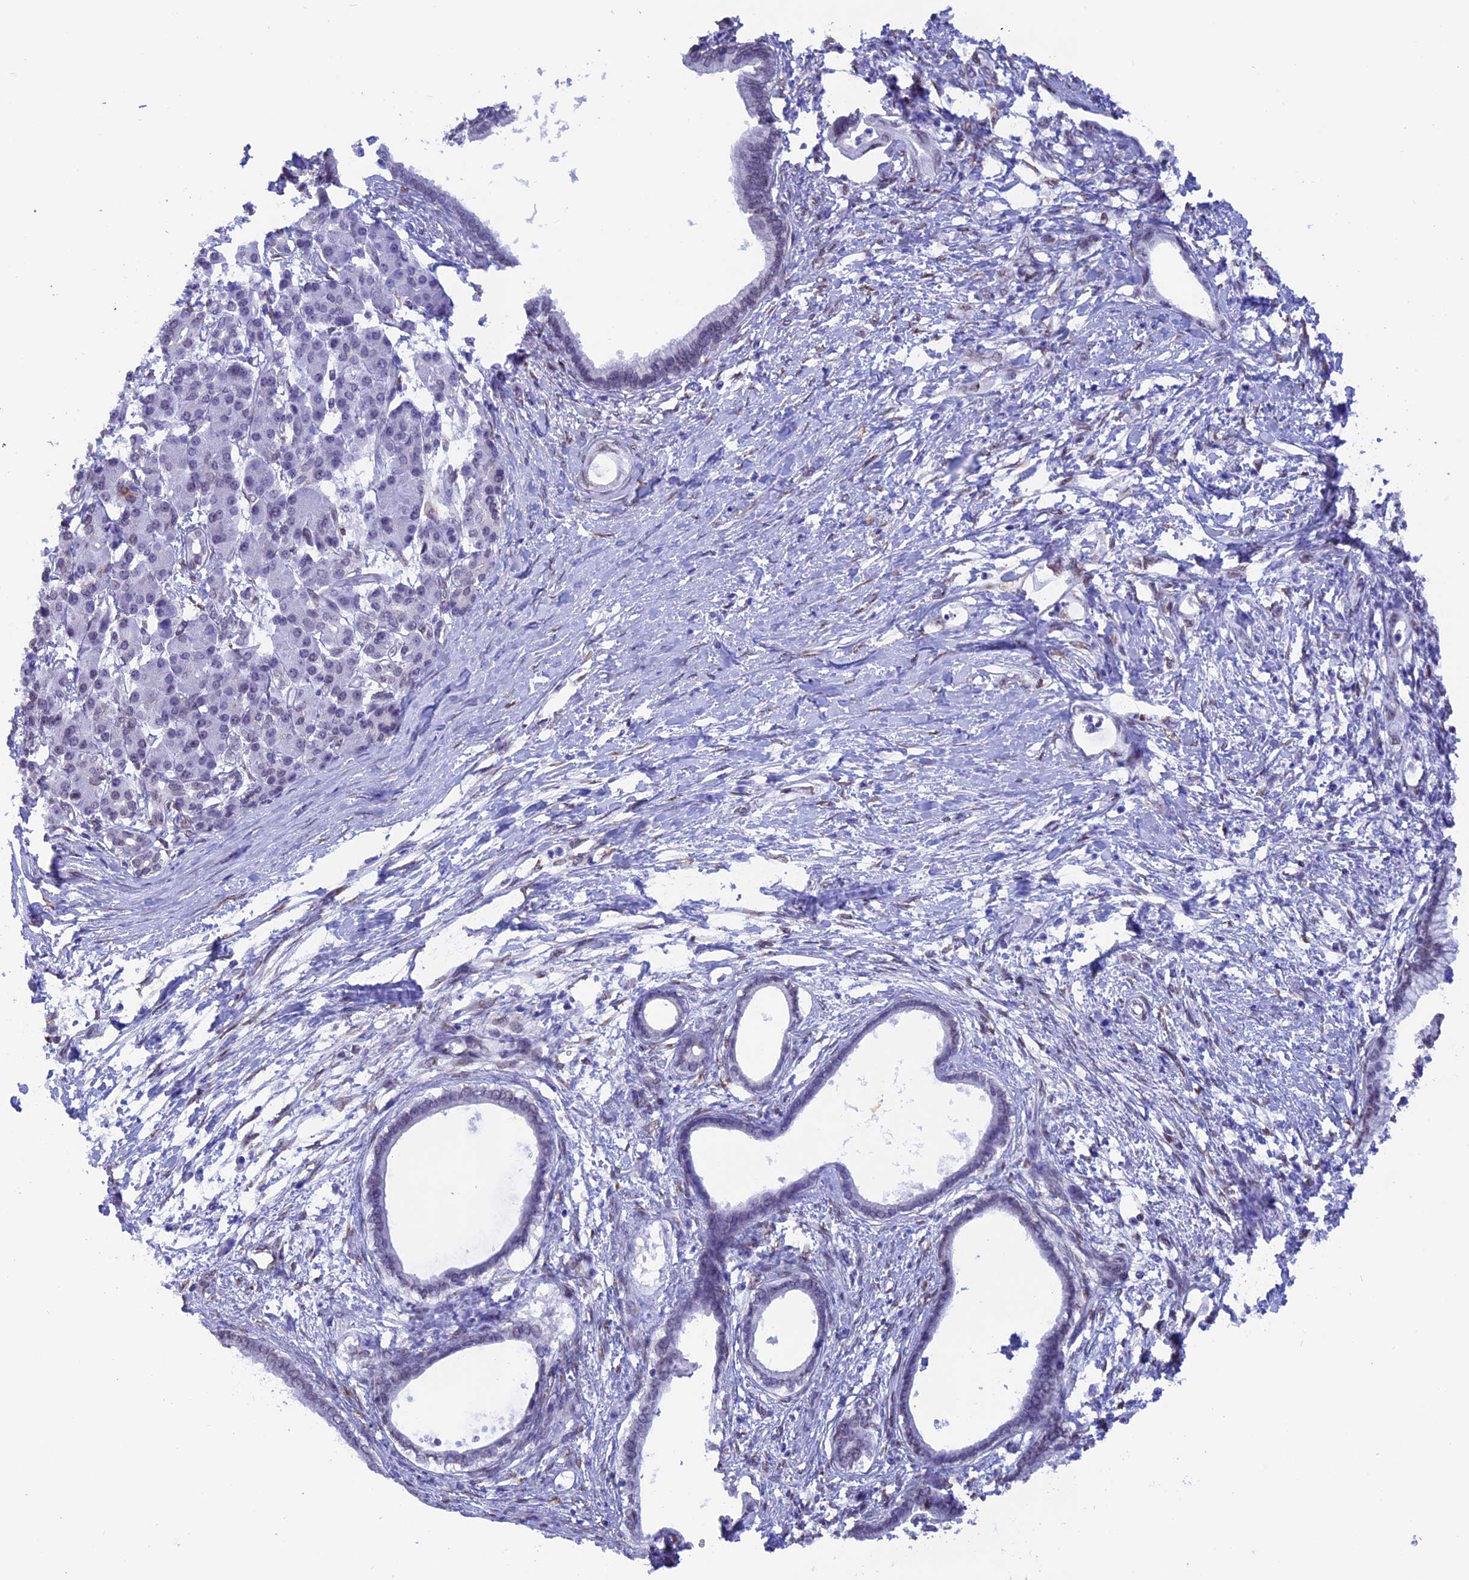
{"staining": {"intensity": "weak", "quantity": "<25%", "location": "nuclear"}, "tissue": "pancreatic cancer", "cell_type": "Tumor cells", "image_type": "cancer", "snomed": [{"axis": "morphology", "description": "Adenocarcinoma, NOS"}, {"axis": "topography", "description": "Pancreas"}], "caption": "Immunohistochemistry of pancreatic cancer displays no expression in tumor cells.", "gene": "TMPRSS7", "patient": {"sex": "female", "age": 55}}